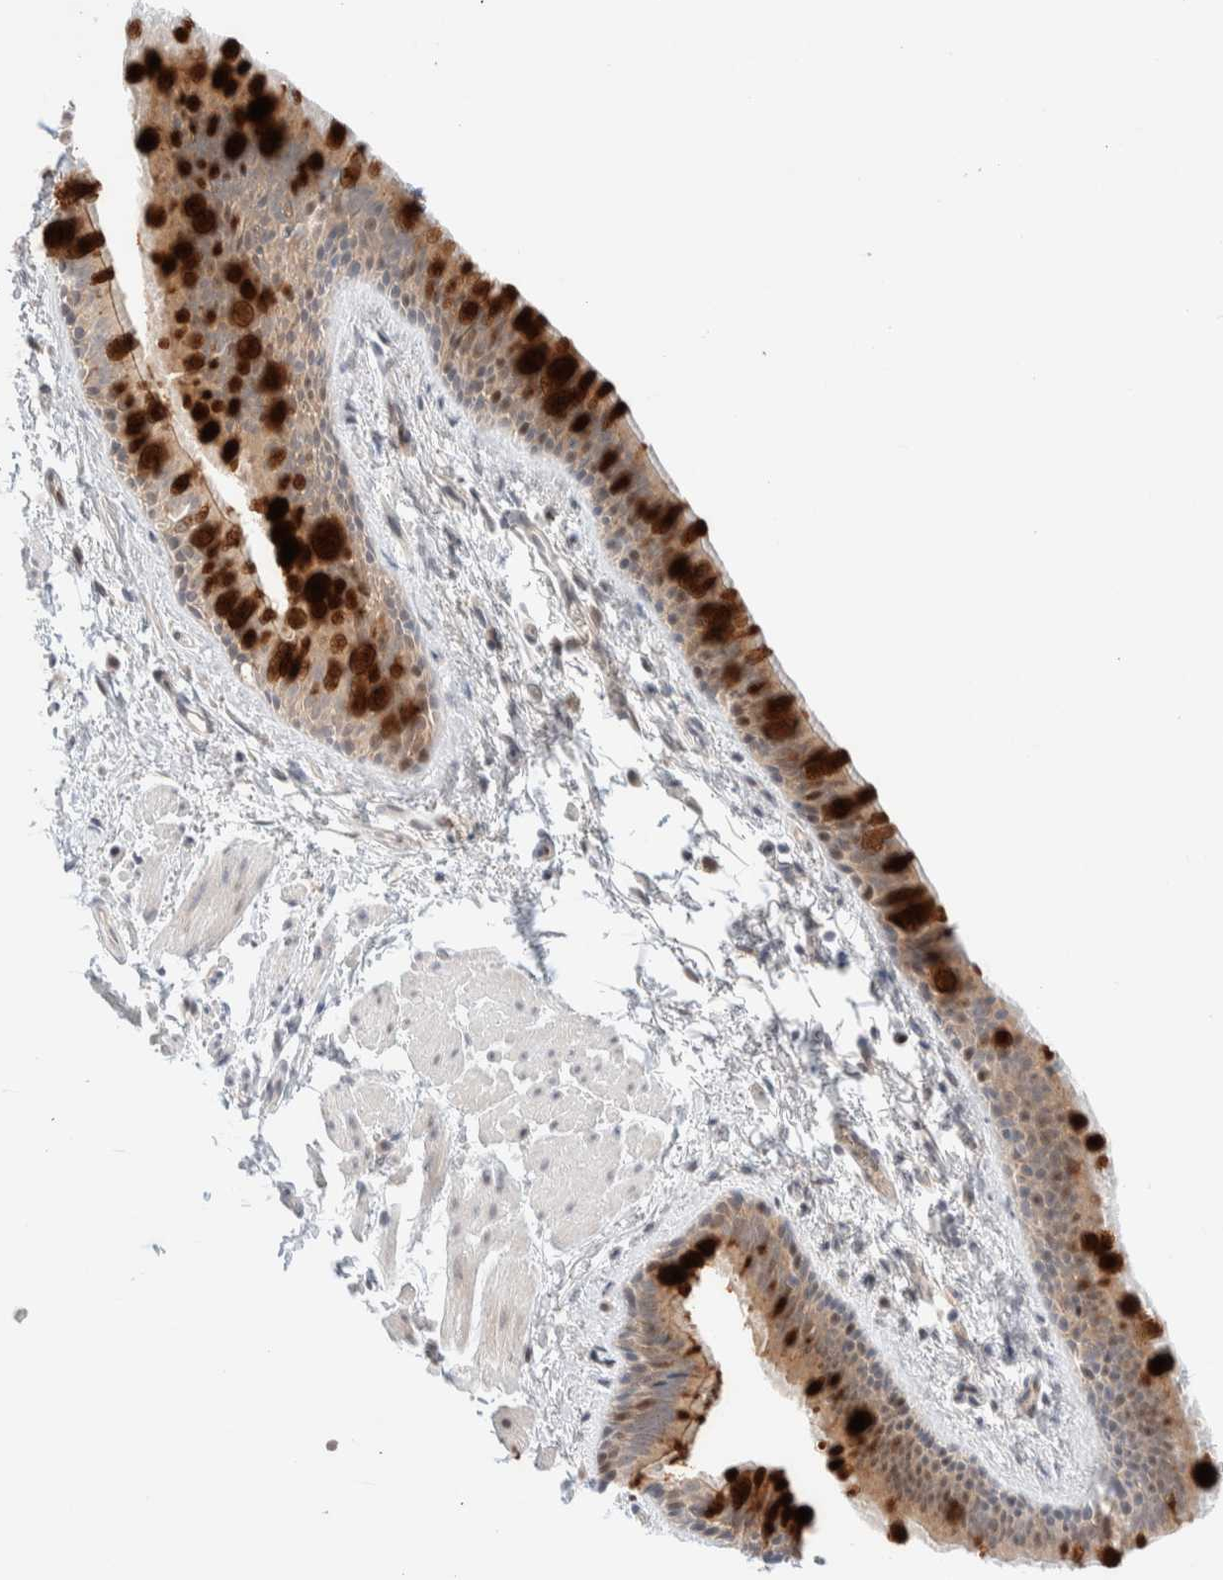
{"staining": {"intensity": "strong", "quantity": "25%-75%", "location": "cytoplasmic/membranous"}, "tissue": "bronchus", "cell_type": "Respiratory epithelial cells", "image_type": "normal", "snomed": [{"axis": "morphology", "description": "Normal tissue, NOS"}, {"axis": "topography", "description": "Cartilage tissue"}, {"axis": "topography", "description": "Bronchus"}, {"axis": "topography", "description": "Lung"}], "caption": "Respiratory epithelial cells demonstrate strong cytoplasmic/membranous expression in about 25%-75% of cells in normal bronchus. Immunohistochemistry stains the protein in brown and the nuclei are stained blue.", "gene": "CHKA", "patient": {"sex": "male", "age": 64}}